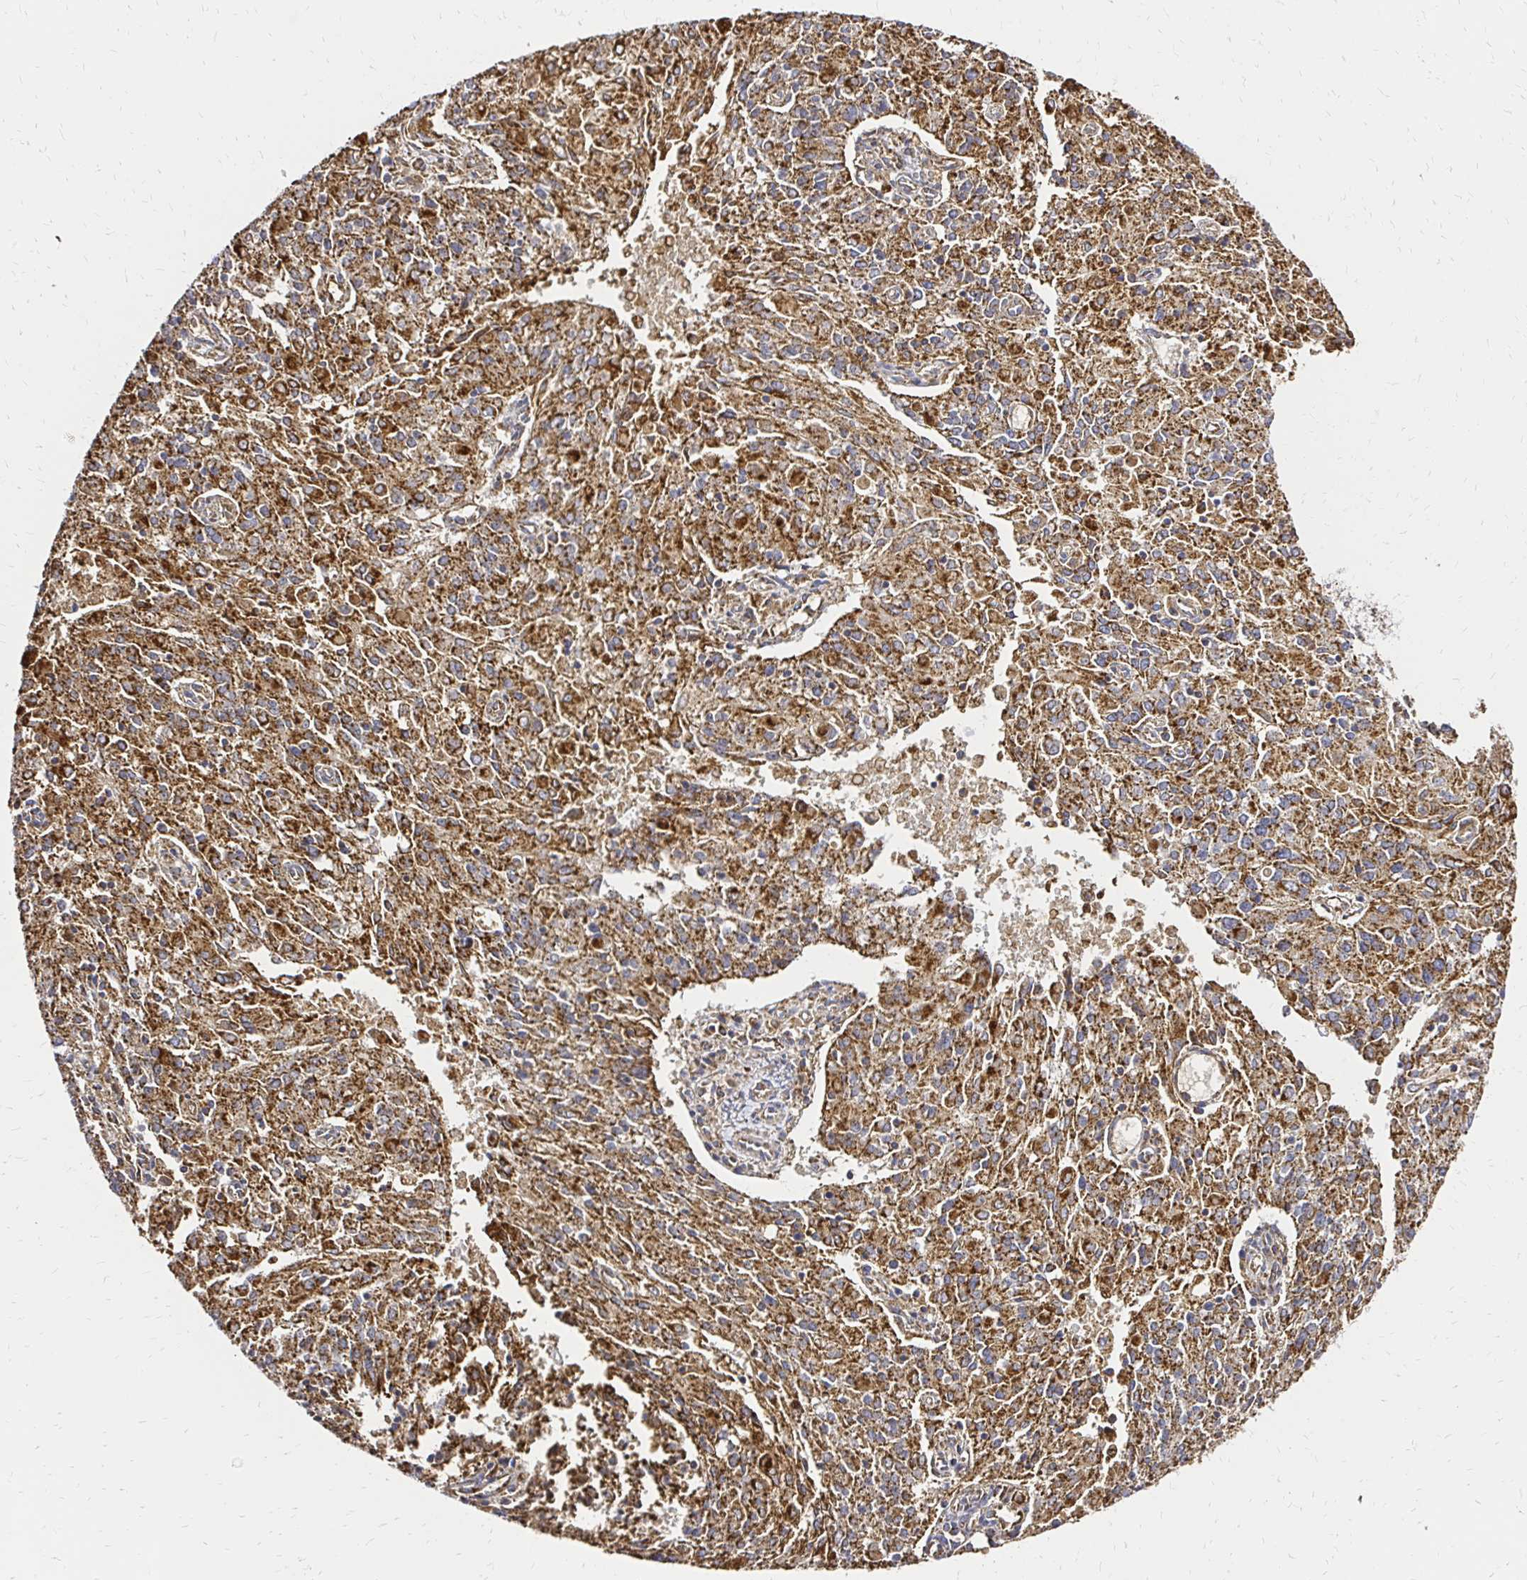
{"staining": {"intensity": "moderate", "quantity": ">75%", "location": "cytoplasmic/membranous"}, "tissue": "endometrial cancer", "cell_type": "Tumor cells", "image_type": "cancer", "snomed": [{"axis": "morphology", "description": "Adenocarcinoma, NOS"}, {"axis": "topography", "description": "Endometrium"}], "caption": "Moderate cytoplasmic/membranous staining is identified in approximately >75% of tumor cells in endometrial cancer (adenocarcinoma). (DAB (3,3'-diaminobenzidine) IHC with brightfield microscopy, high magnification).", "gene": "MRPL13", "patient": {"sex": "female", "age": 82}}